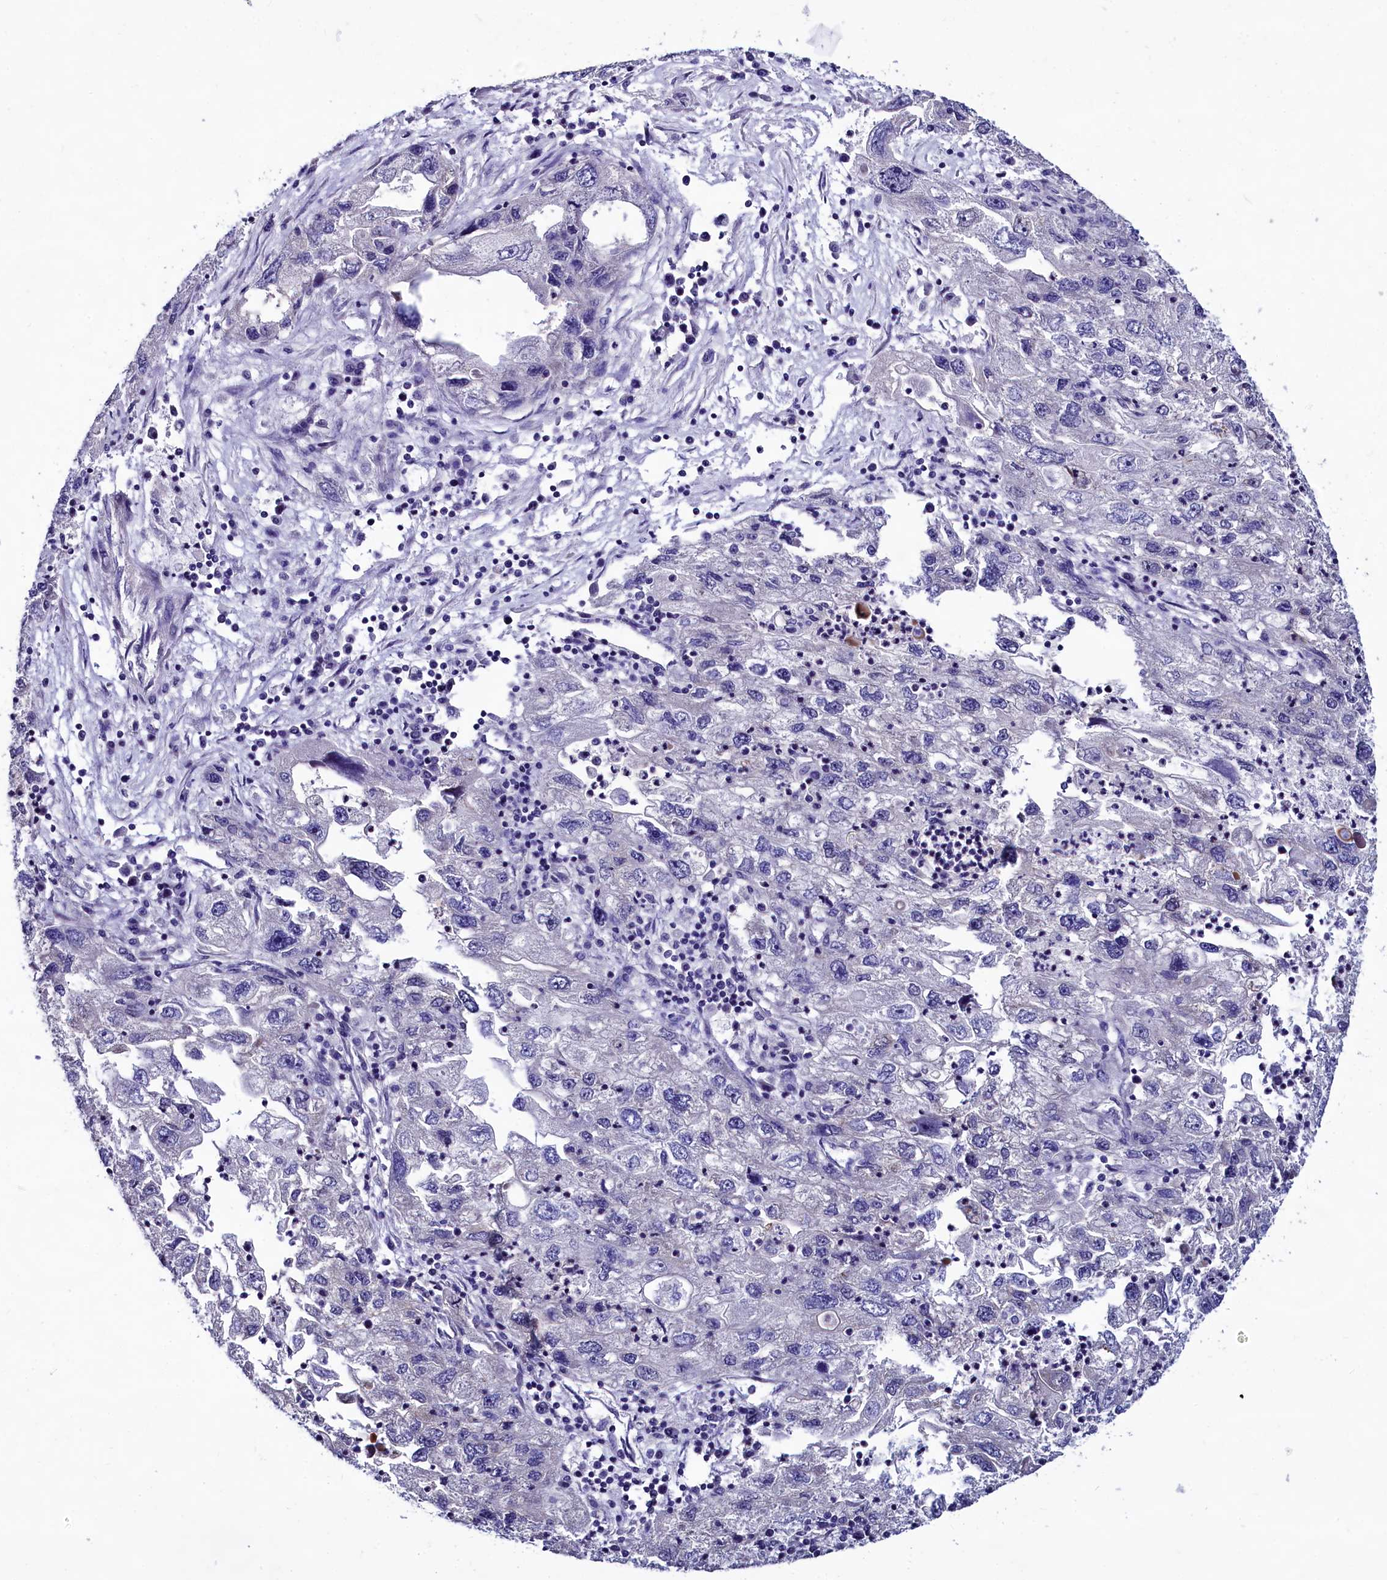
{"staining": {"intensity": "negative", "quantity": "none", "location": "none"}, "tissue": "endometrial cancer", "cell_type": "Tumor cells", "image_type": "cancer", "snomed": [{"axis": "morphology", "description": "Adenocarcinoma, NOS"}, {"axis": "topography", "description": "Endometrium"}], "caption": "An image of human endometrial cancer is negative for staining in tumor cells.", "gene": "SEC24C", "patient": {"sex": "female", "age": 49}}